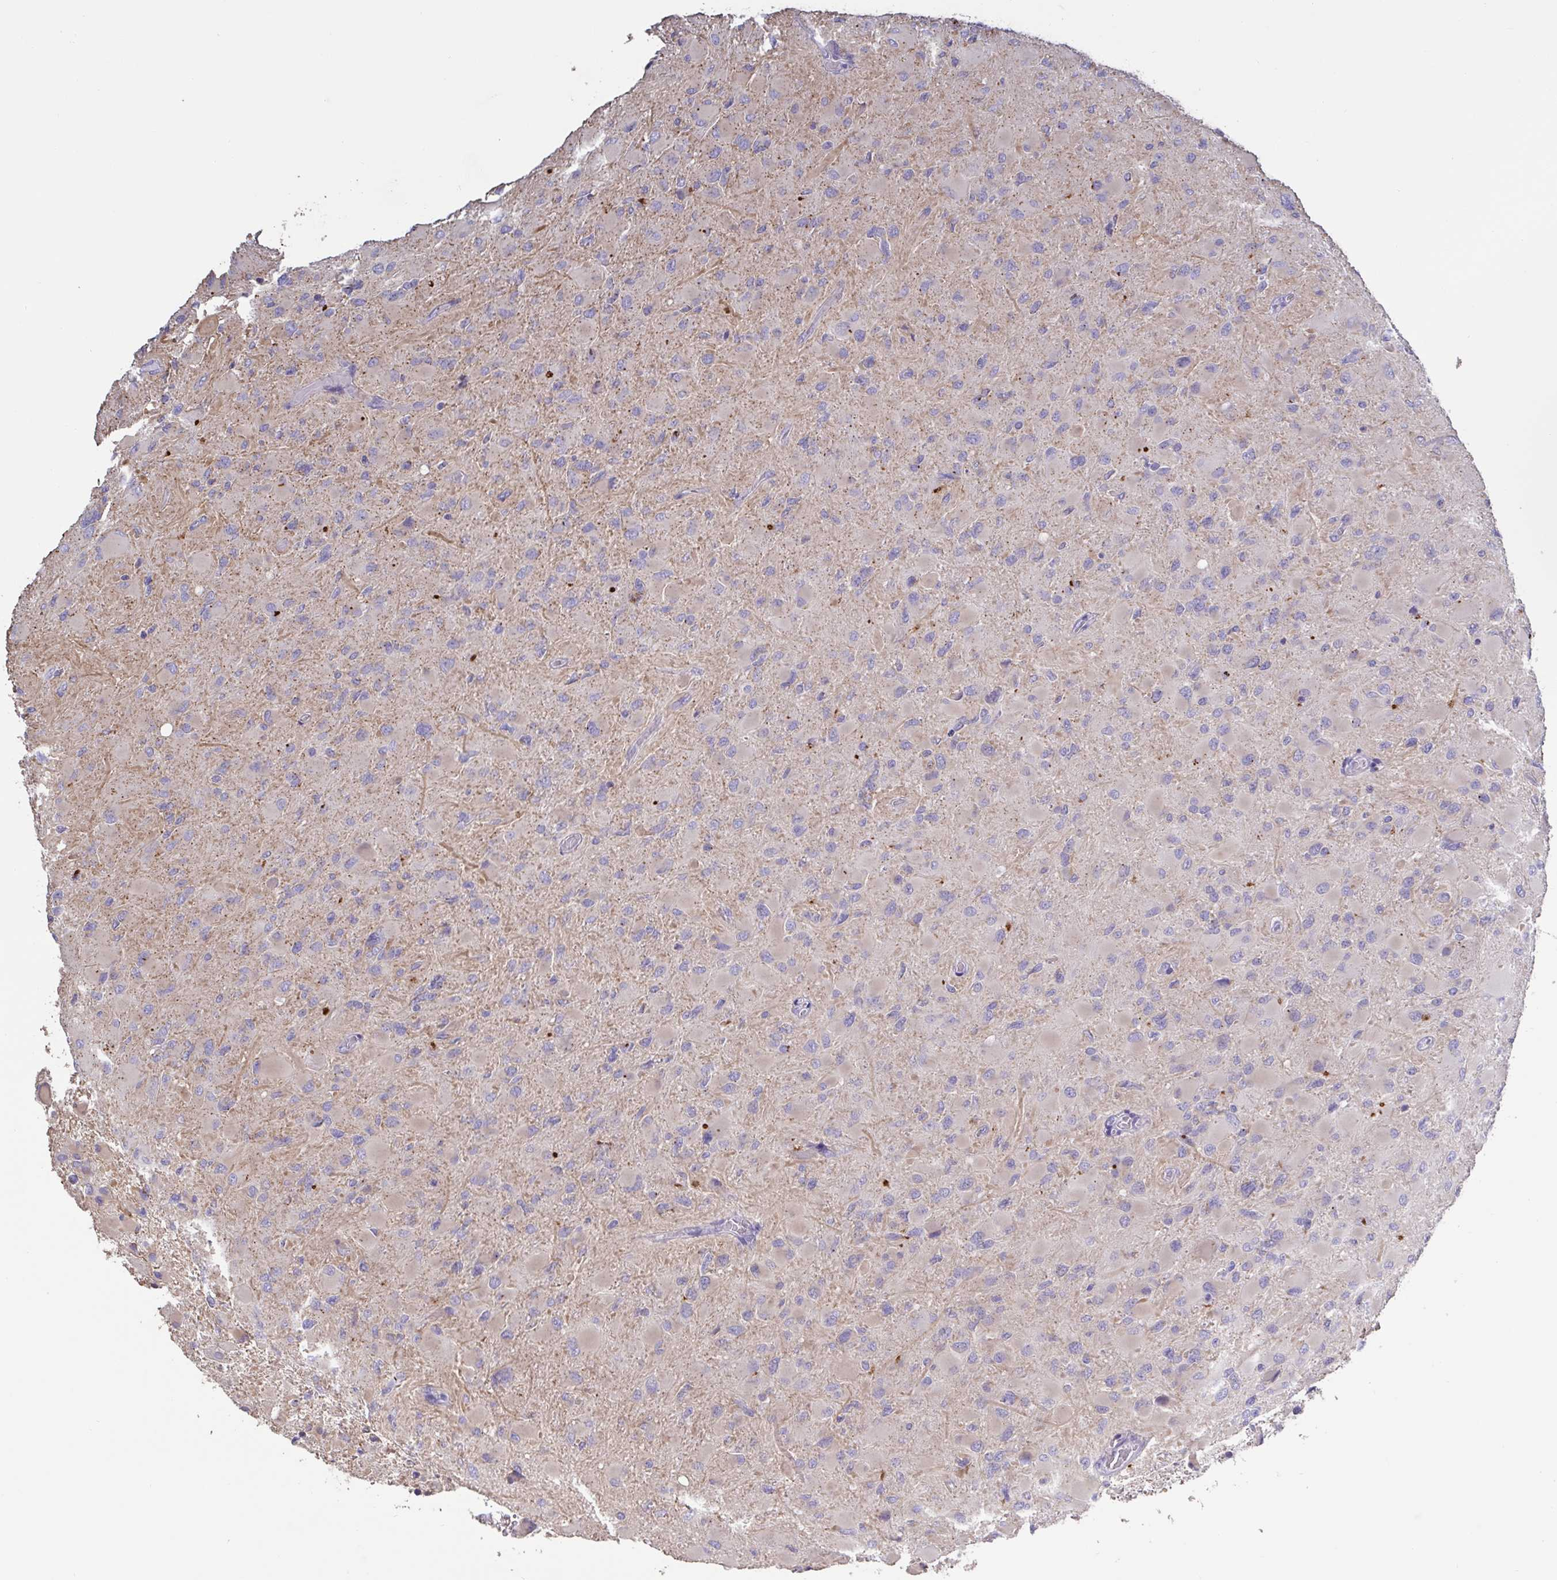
{"staining": {"intensity": "negative", "quantity": "none", "location": "none"}, "tissue": "glioma", "cell_type": "Tumor cells", "image_type": "cancer", "snomed": [{"axis": "morphology", "description": "Glioma, malignant, High grade"}, {"axis": "topography", "description": "Cerebral cortex"}], "caption": "Histopathology image shows no protein positivity in tumor cells of glioma tissue.", "gene": "CHMP5", "patient": {"sex": "female", "age": 36}}